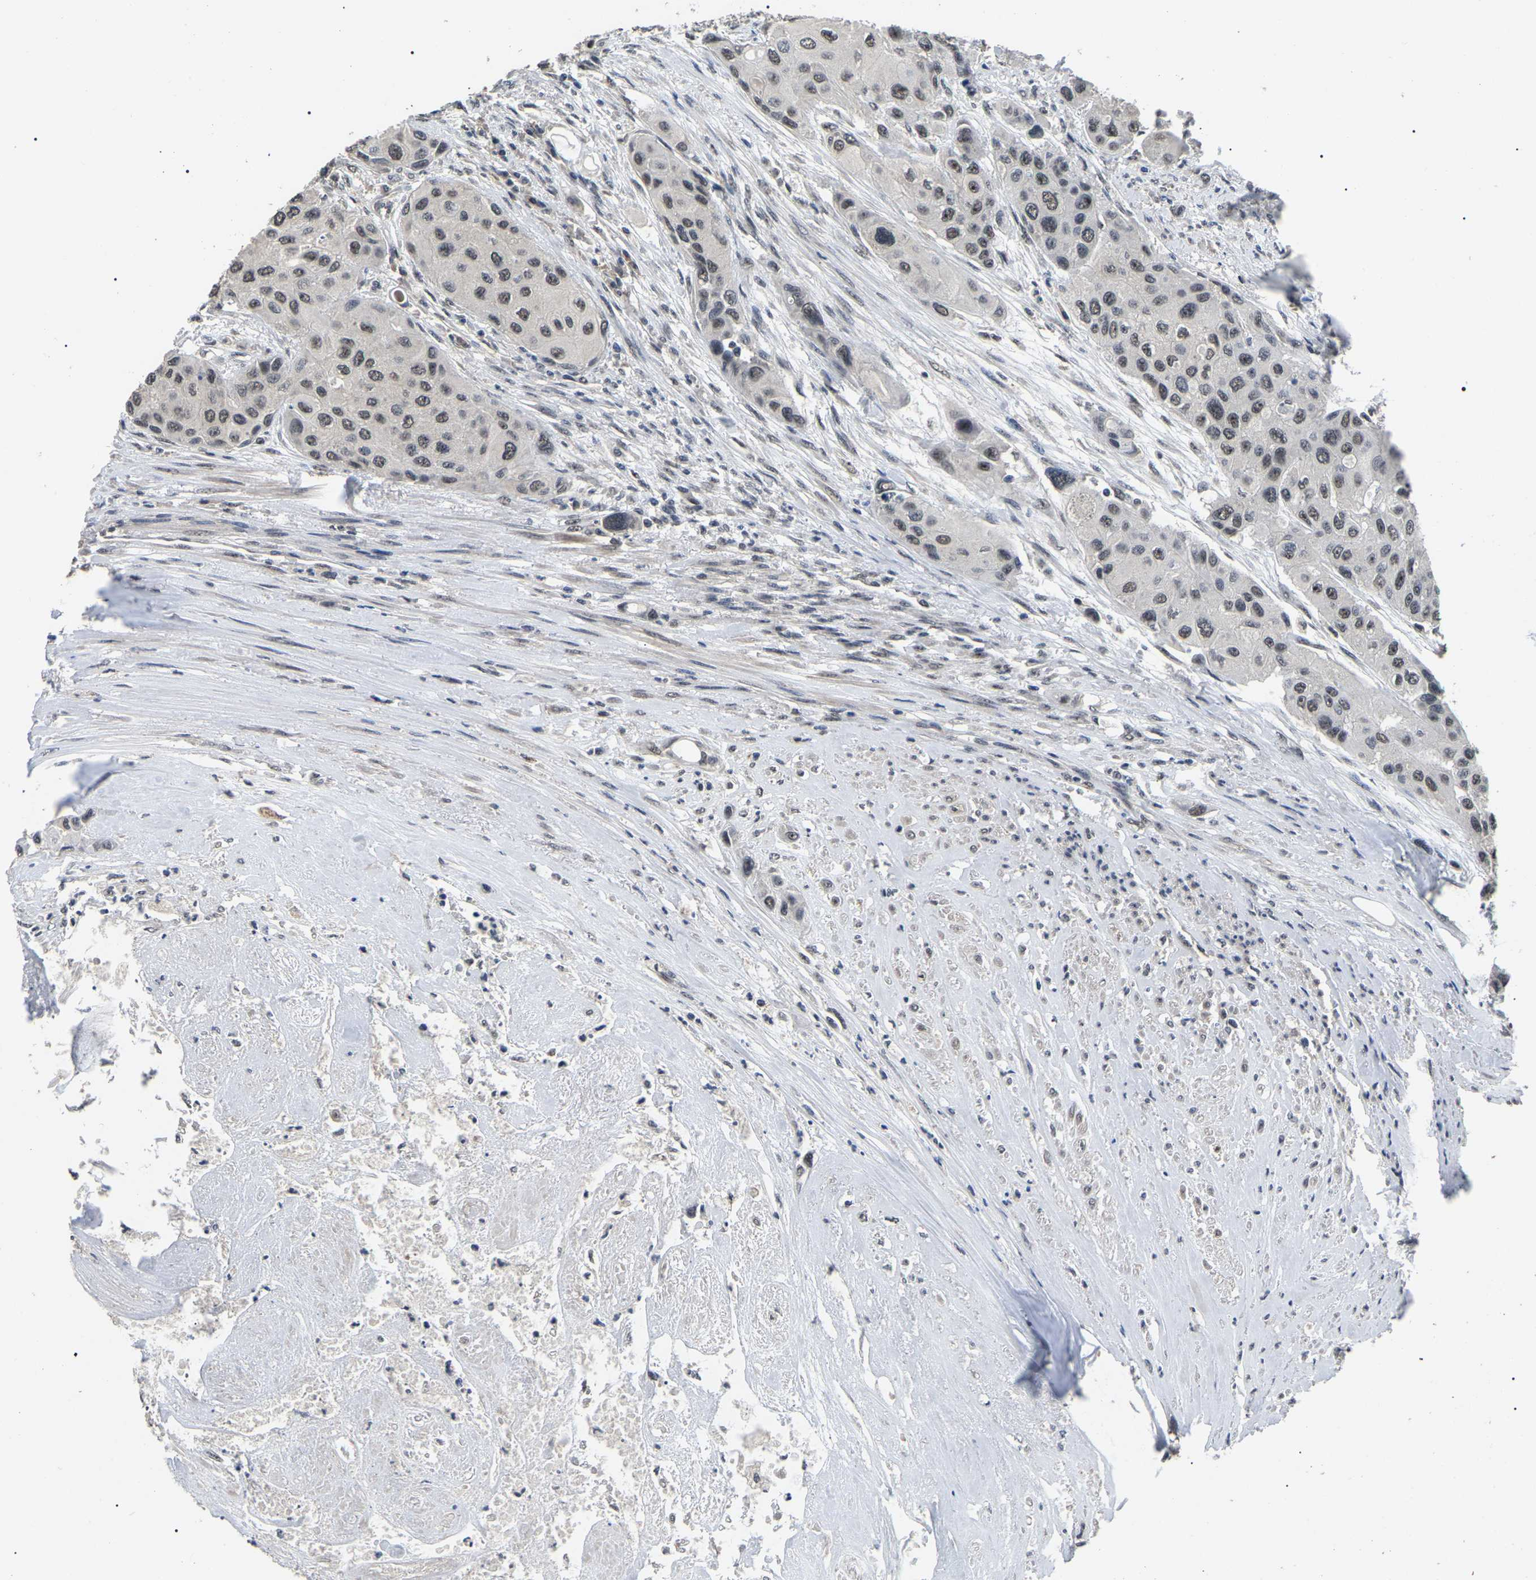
{"staining": {"intensity": "moderate", "quantity": ">75%", "location": "nuclear"}, "tissue": "urothelial cancer", "cell_type": "Tumor cells", "image_type": "cancer", "snomed": [{"axis": "morphology", "description": "Urothelial carcinoma, High grade"}, {"axis": "topography", "description": "Urinary bladder"}], "caption": "This image displays immunohistochemistry staining of human urothelial cancer, with medium moderate nuclear expression in approximately >75% of tumor cells.", "gene": "PPM1E", "patient": {"sex": "female", "age": 56}}